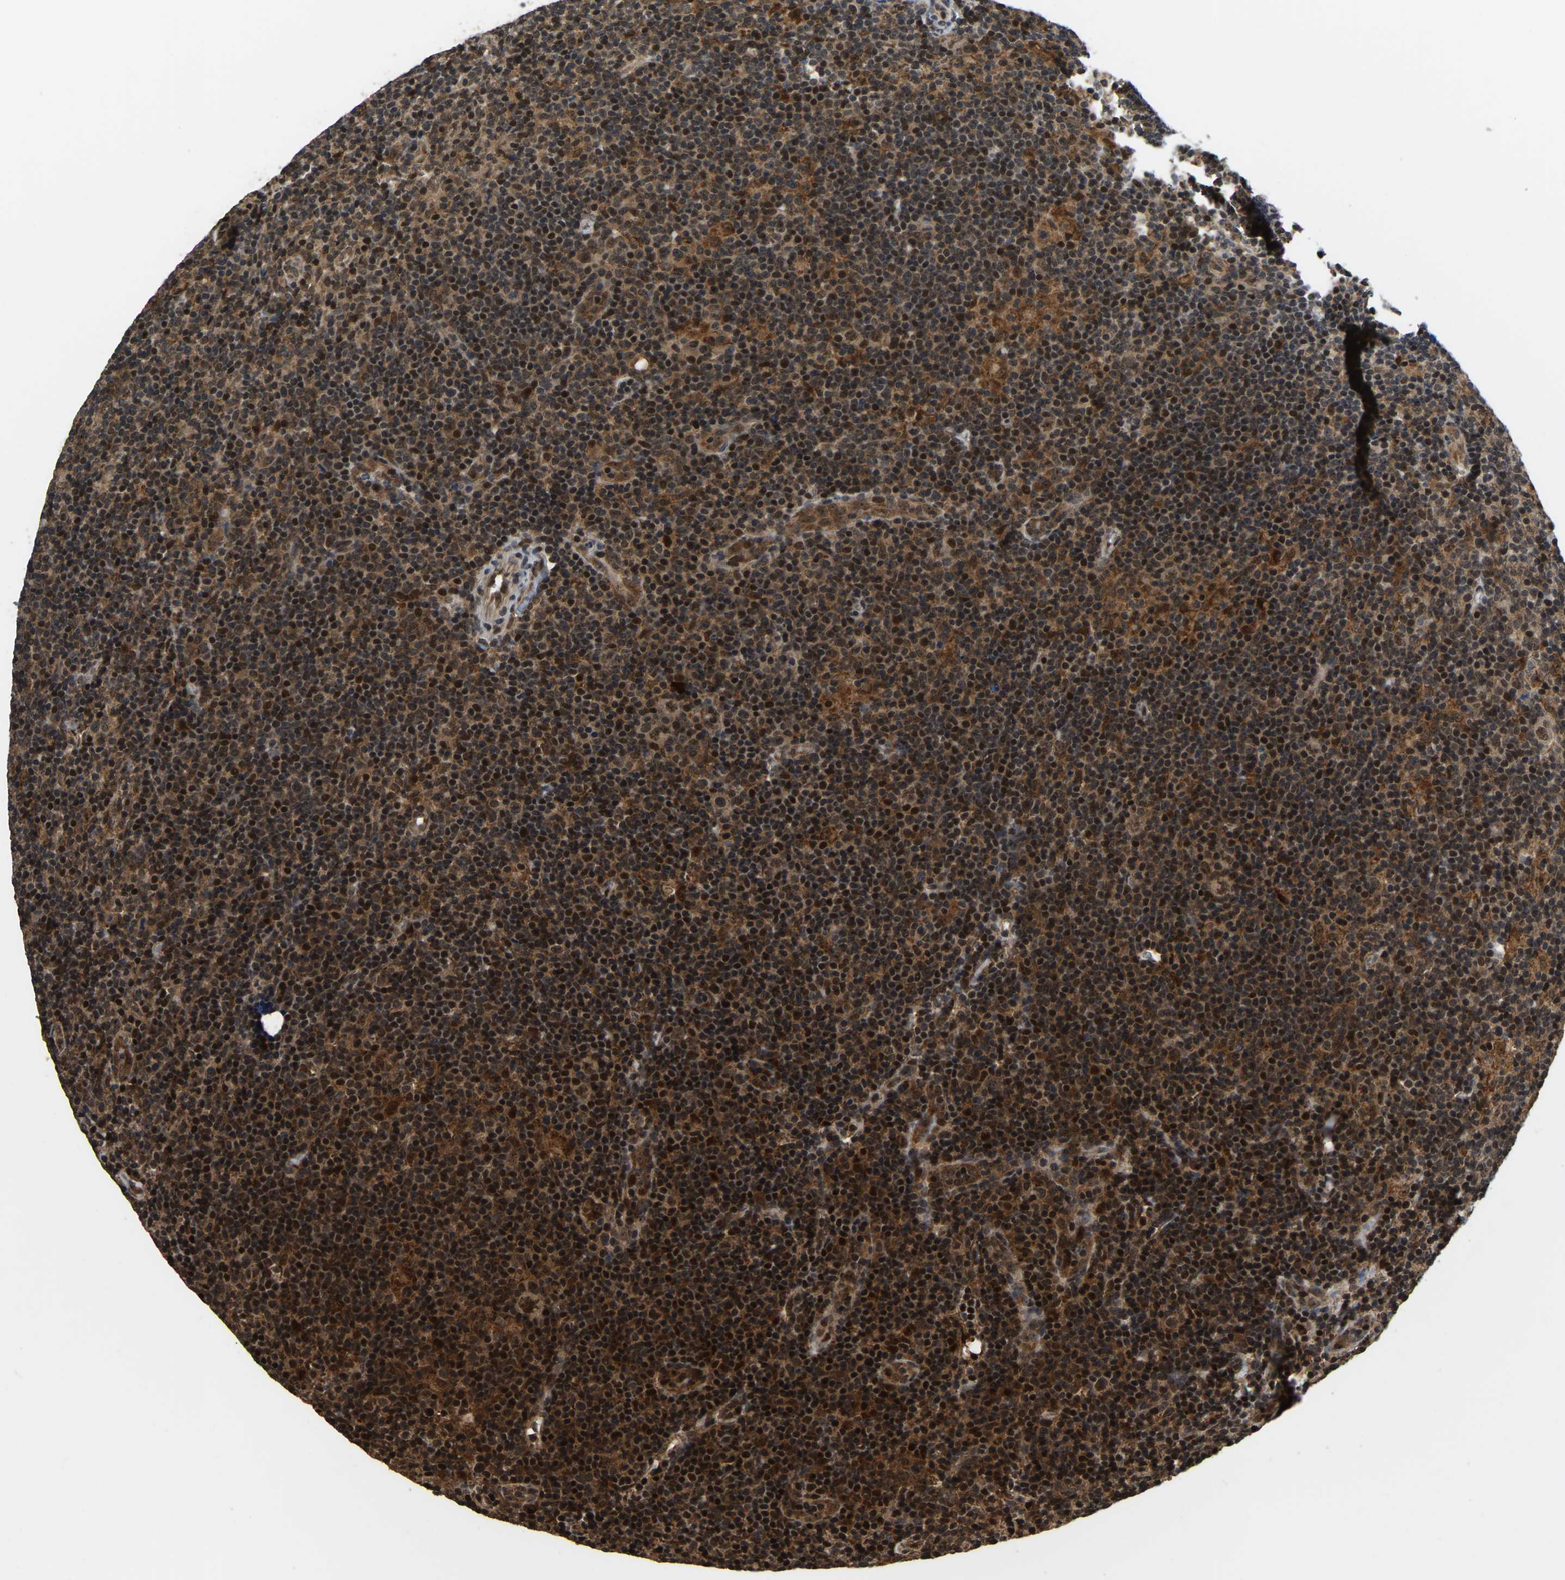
{"staining": {"intensity": "moderate", "quantity": ">75%", "location": "cytoplasmic/membranous,nuclear"}, "tissue": "lymphoma", "cell_type": "Tumor cells", "image_type": "cancer", "snomed": [{"axis": "morphology", "description": "Hodgkin's disease, NOS"}, {"axis": "topography", "description": "Lymph node"}], "caption": "Immunohistochemistry (IHC) image of Hodgkin's disease stained for a protein (brown), which demonstrates medium levels of moderate cytoplasmic/membranous and nuclear staining in approximately >75% of tumor cells.", "gene": "CIAO1", "patient": {"sex": "female", "age": 57}}